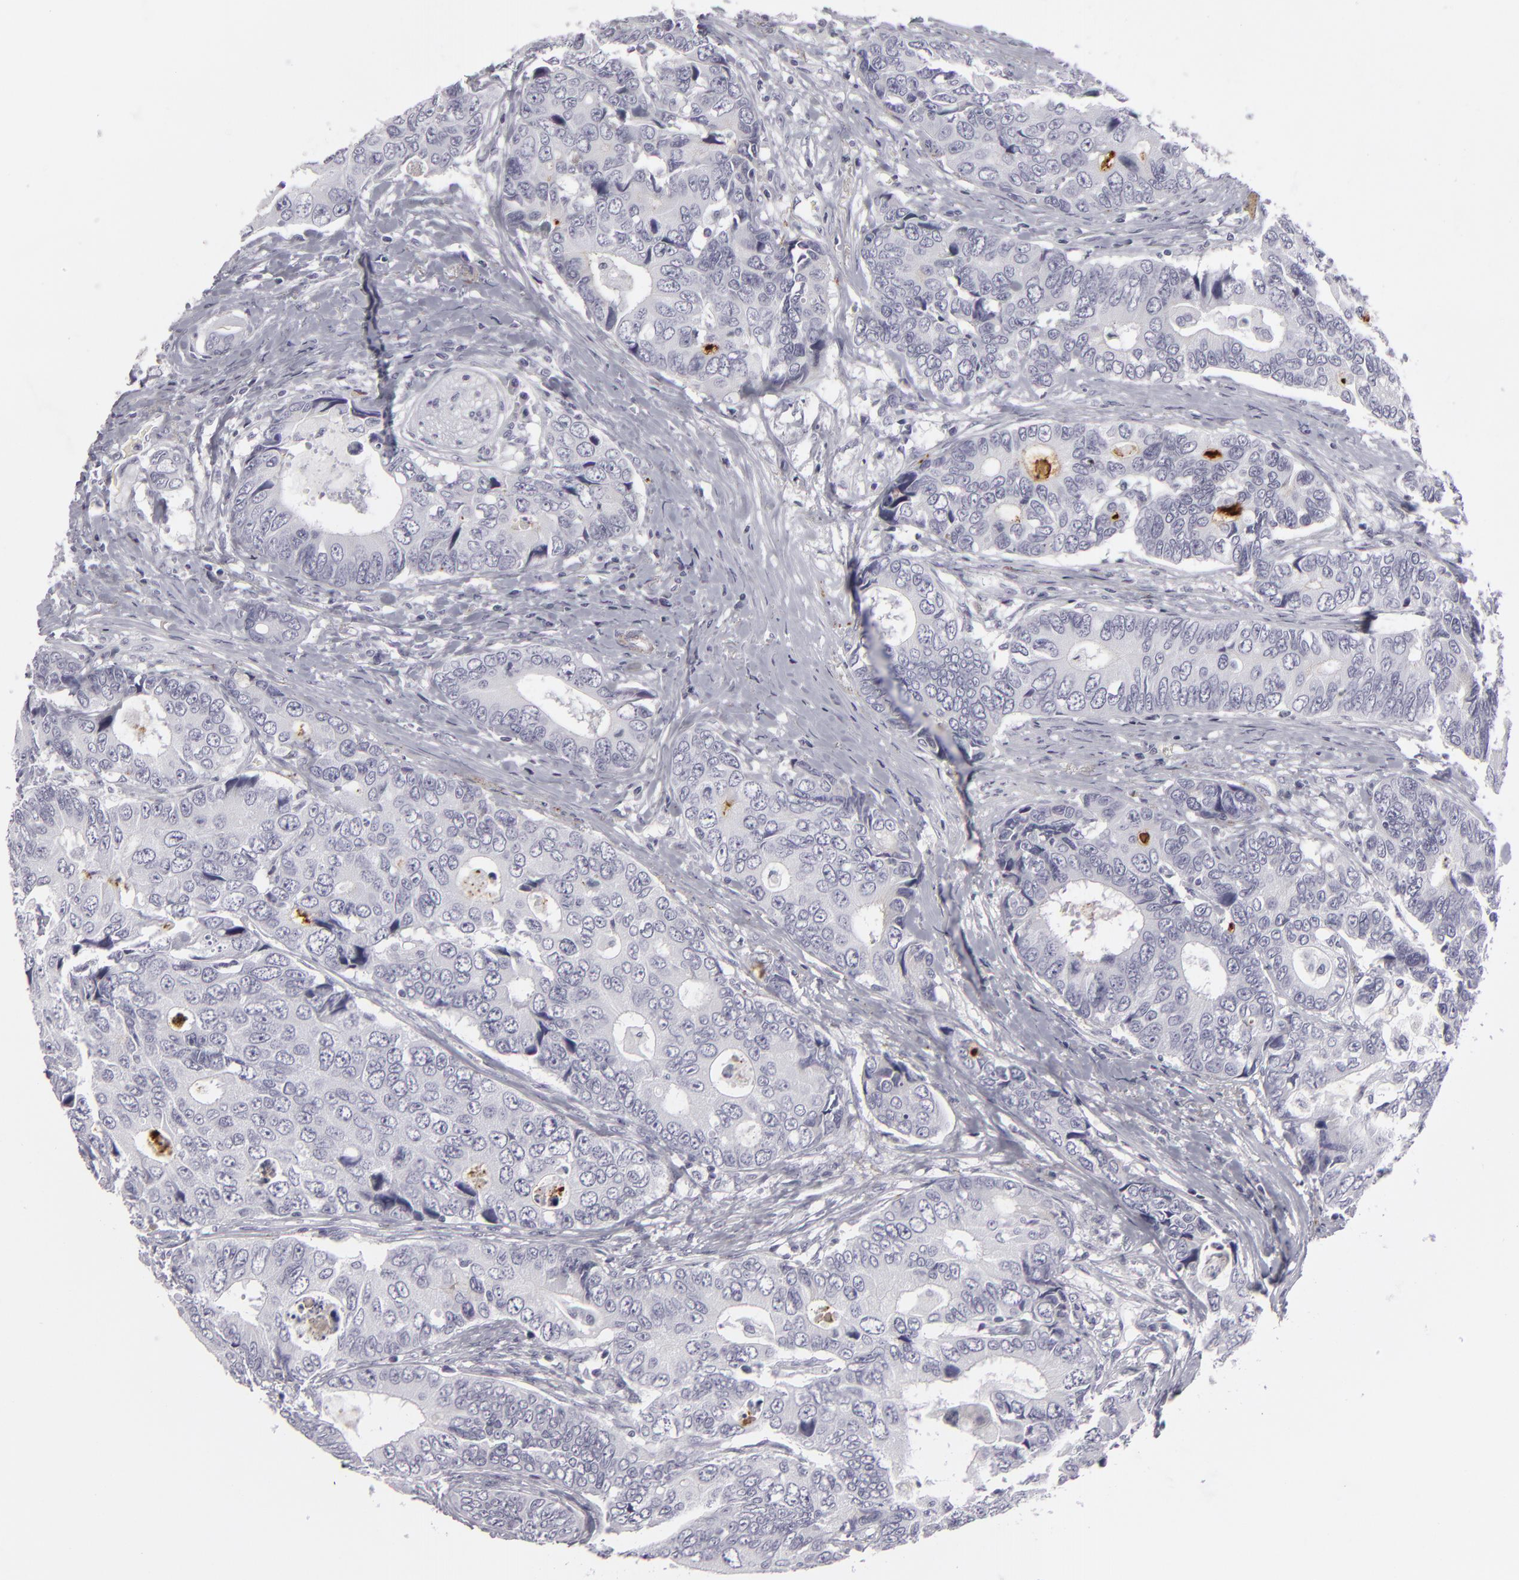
{"staining": {"intensity": "negative", "quantity": "none", "location": "none"}, "tissue": "colorectal cancer", "cell_type": "Tumor cells", "image_type": "cancer", "snomed": [{"axis": "morphology", "description": "Adenocarcinoma, NOS"}, {"axis": "topography", "description": "Rectum"}], "caption": "Colorectal adenocarcinoma was stained to show a protein in brown. There is no significant expression in tumor cells.", "gene": "C9", "patient": {"sex": "female", "age": 67}}